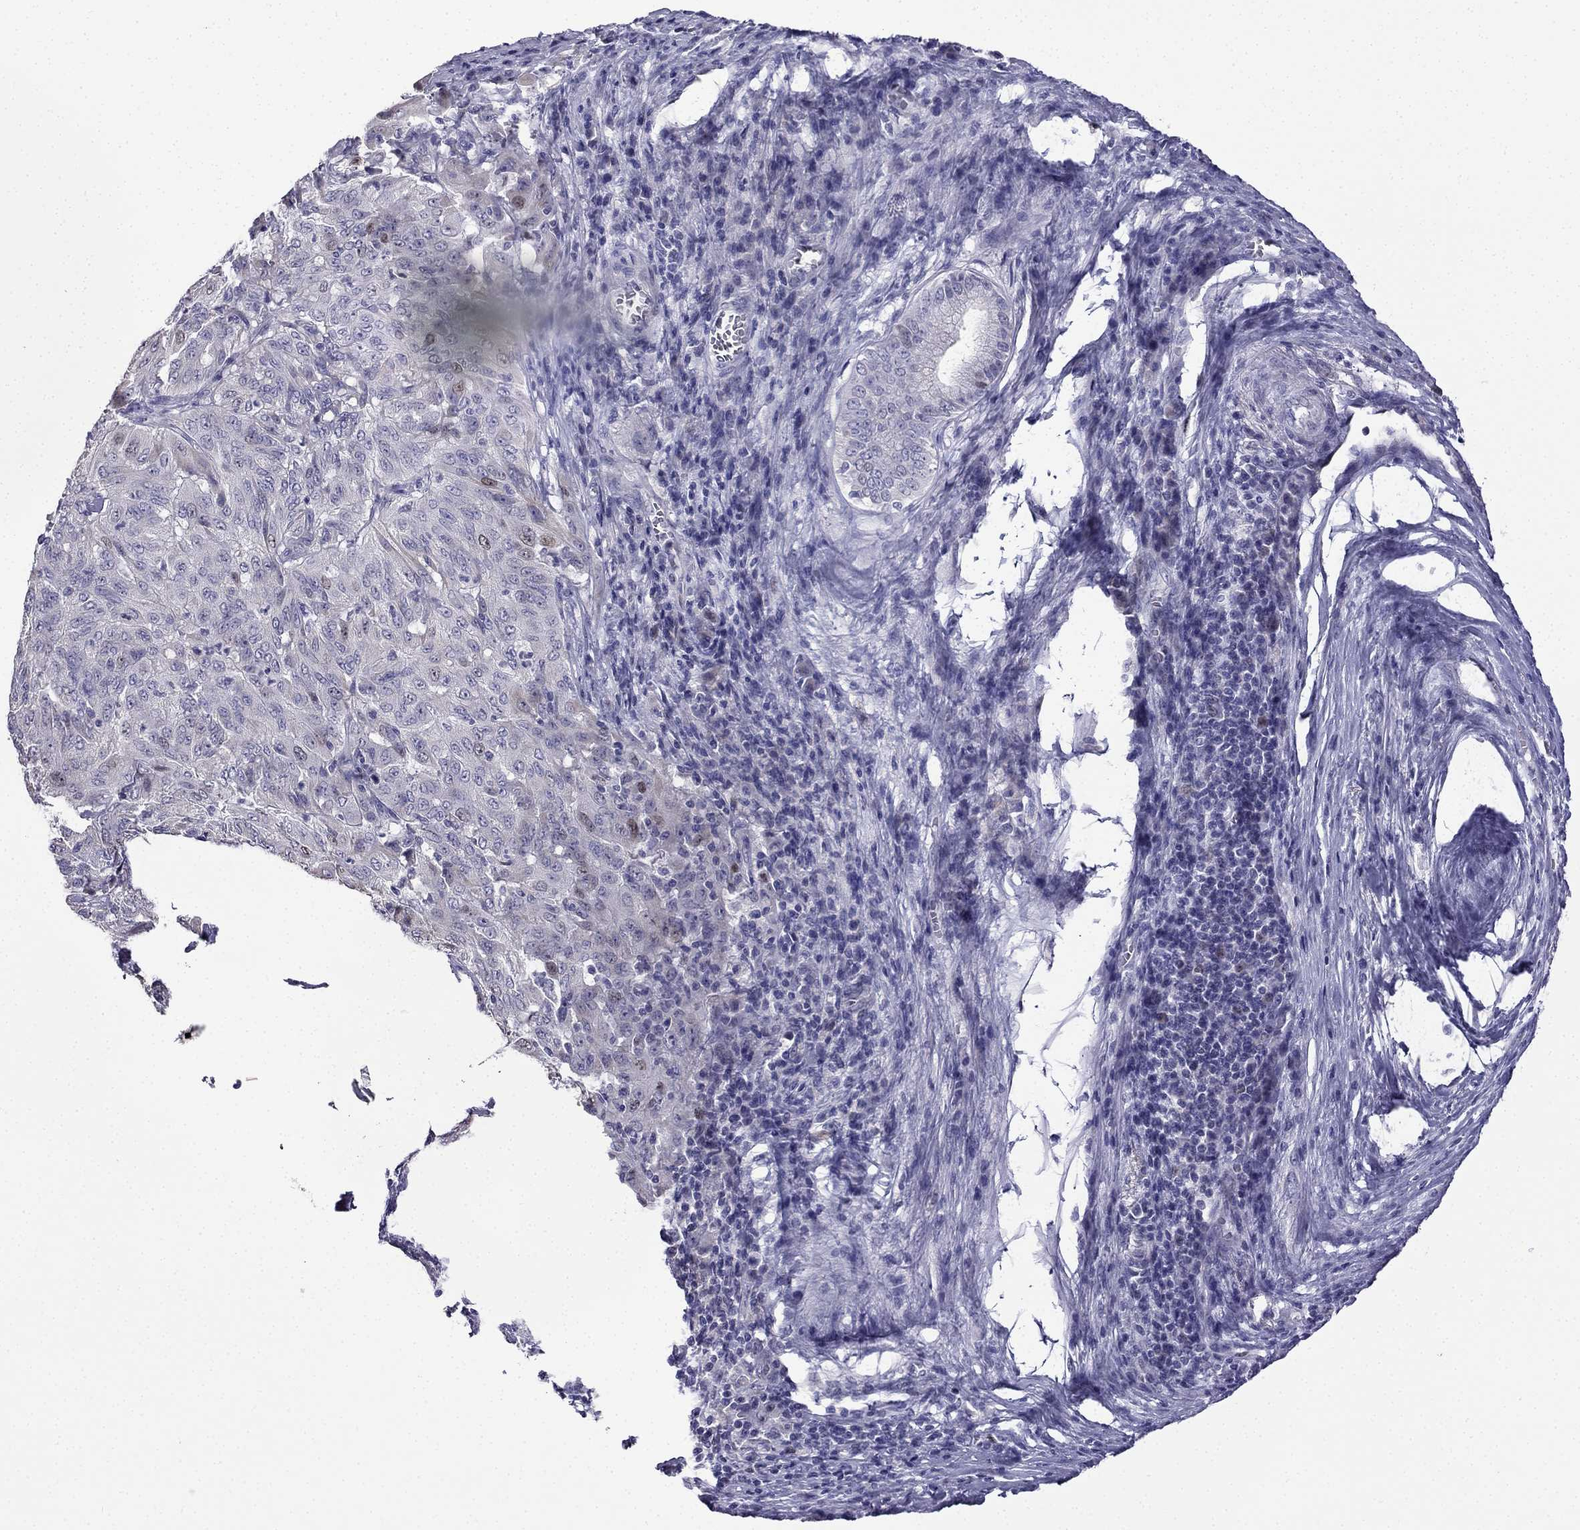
{"staining": {"intensity": "weak", "quantity": "<25%", "location": "nuclear"}, "tissue": "pancreatic cancer", "cell_type": "Tumor cells", "image_type": "cancer", "snomed": [{"axis": "morphology", "description": "Adenocarcinoma, NOS"}, {"axis": "topography", "description": "Pancreas"}], "caption": "This is an immunohistochemistry (IHC) histopathology image of human pancreatic adenocarcinoma. There is no expression in tumor cells.", "gene": "UHRF1", "patient": {"sex": "male", "age": 63}}